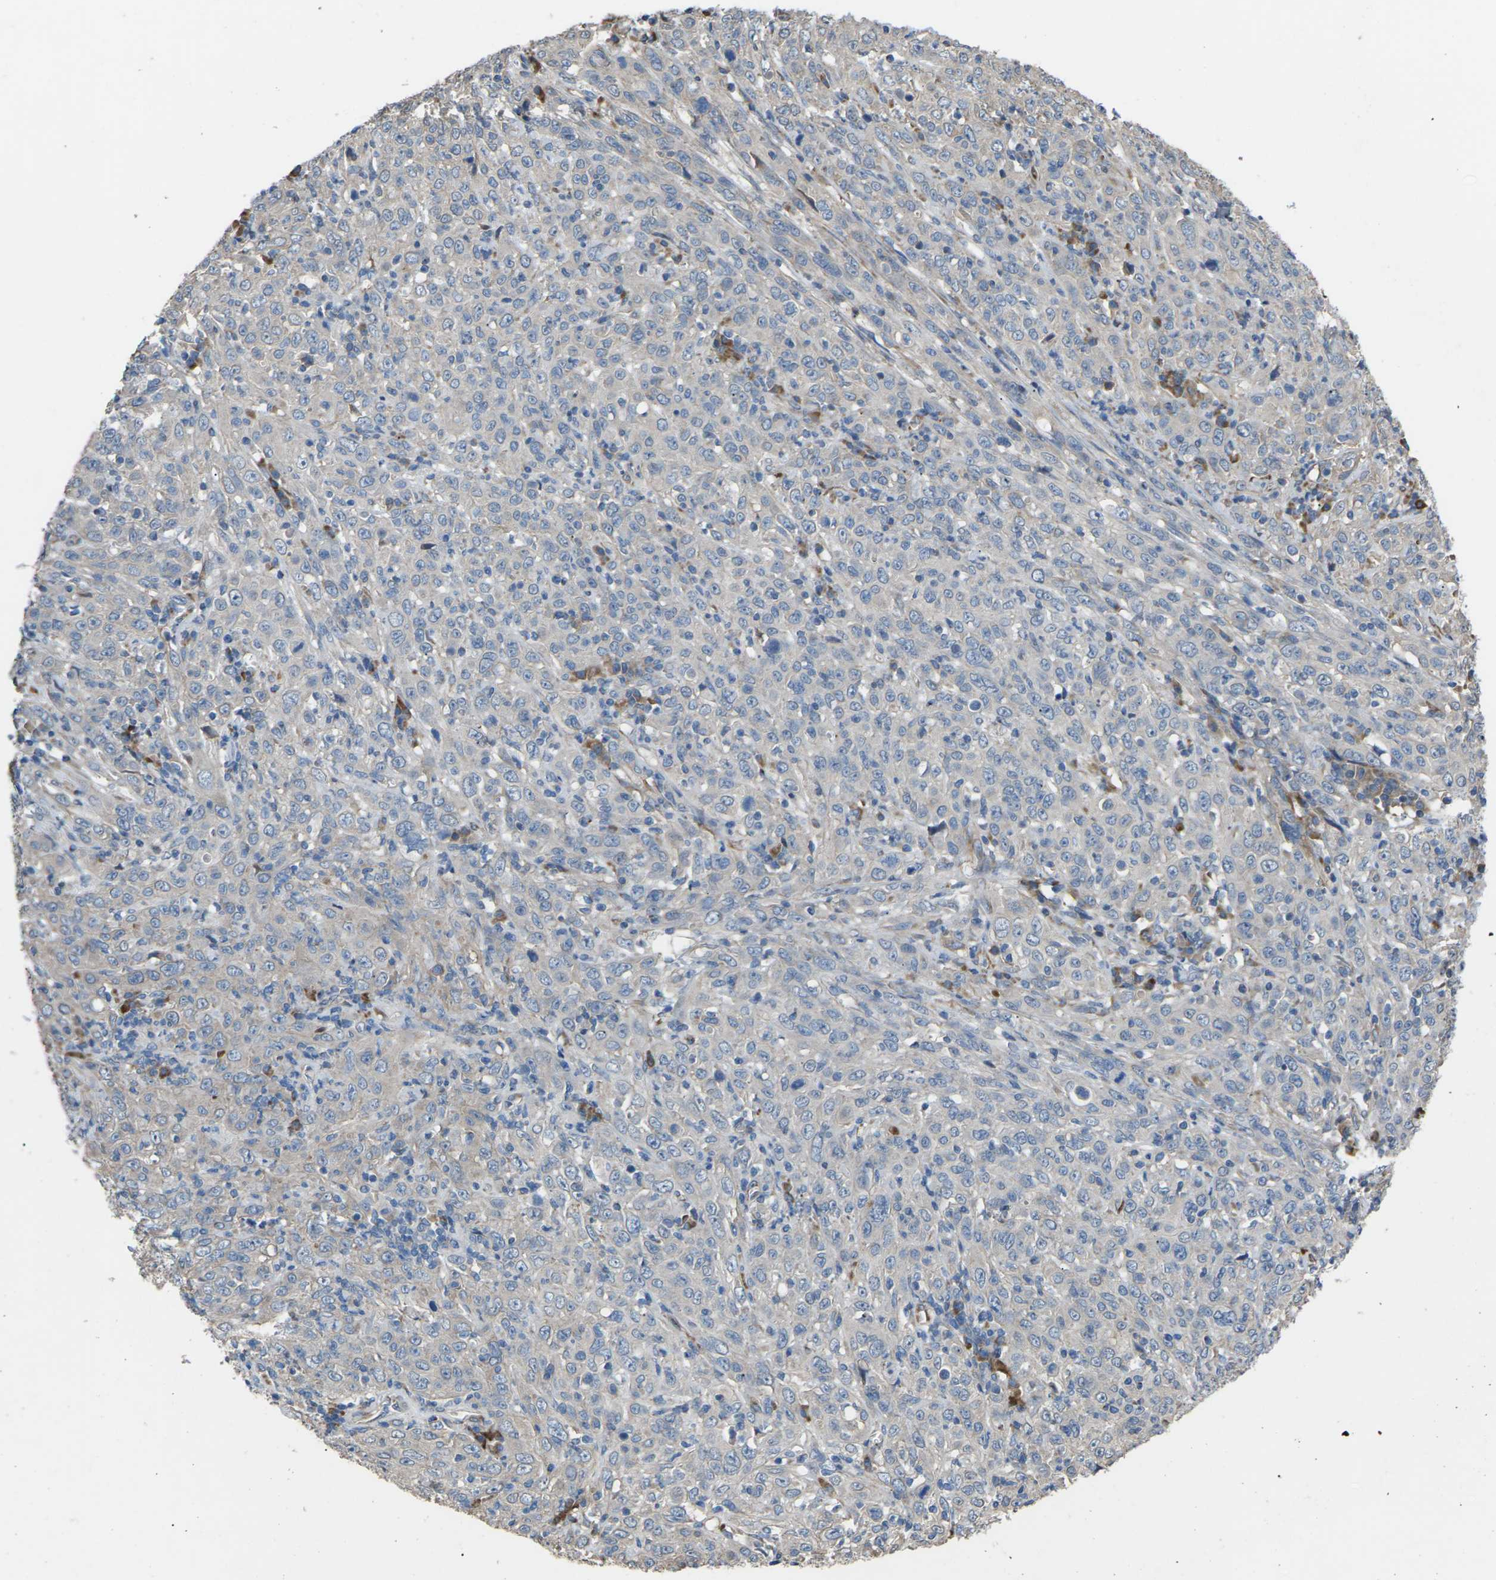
{"staining": {"intensity": "negative", "quantity": "none", "location": "none"}, "tissue": "cervical cancer", "cell_type": "Tumor cells", "image_type": "cancer", "snomed": [{"axis": "morphology", "description": "Squamous cell carcinoma, NOS"}, {"axis": "topography", "description": "Cervix"}], "caption": "Image shows no significant protein positivity in tumor cells of cervical cancer. The staining is performed using DAB (3,3'-diaminobenzidine) brown chromogen with nuclei counter-stained in using hematoxylin.", "gene": "KLHDC8B", "patient": {"sex": "female", "age": 46}}